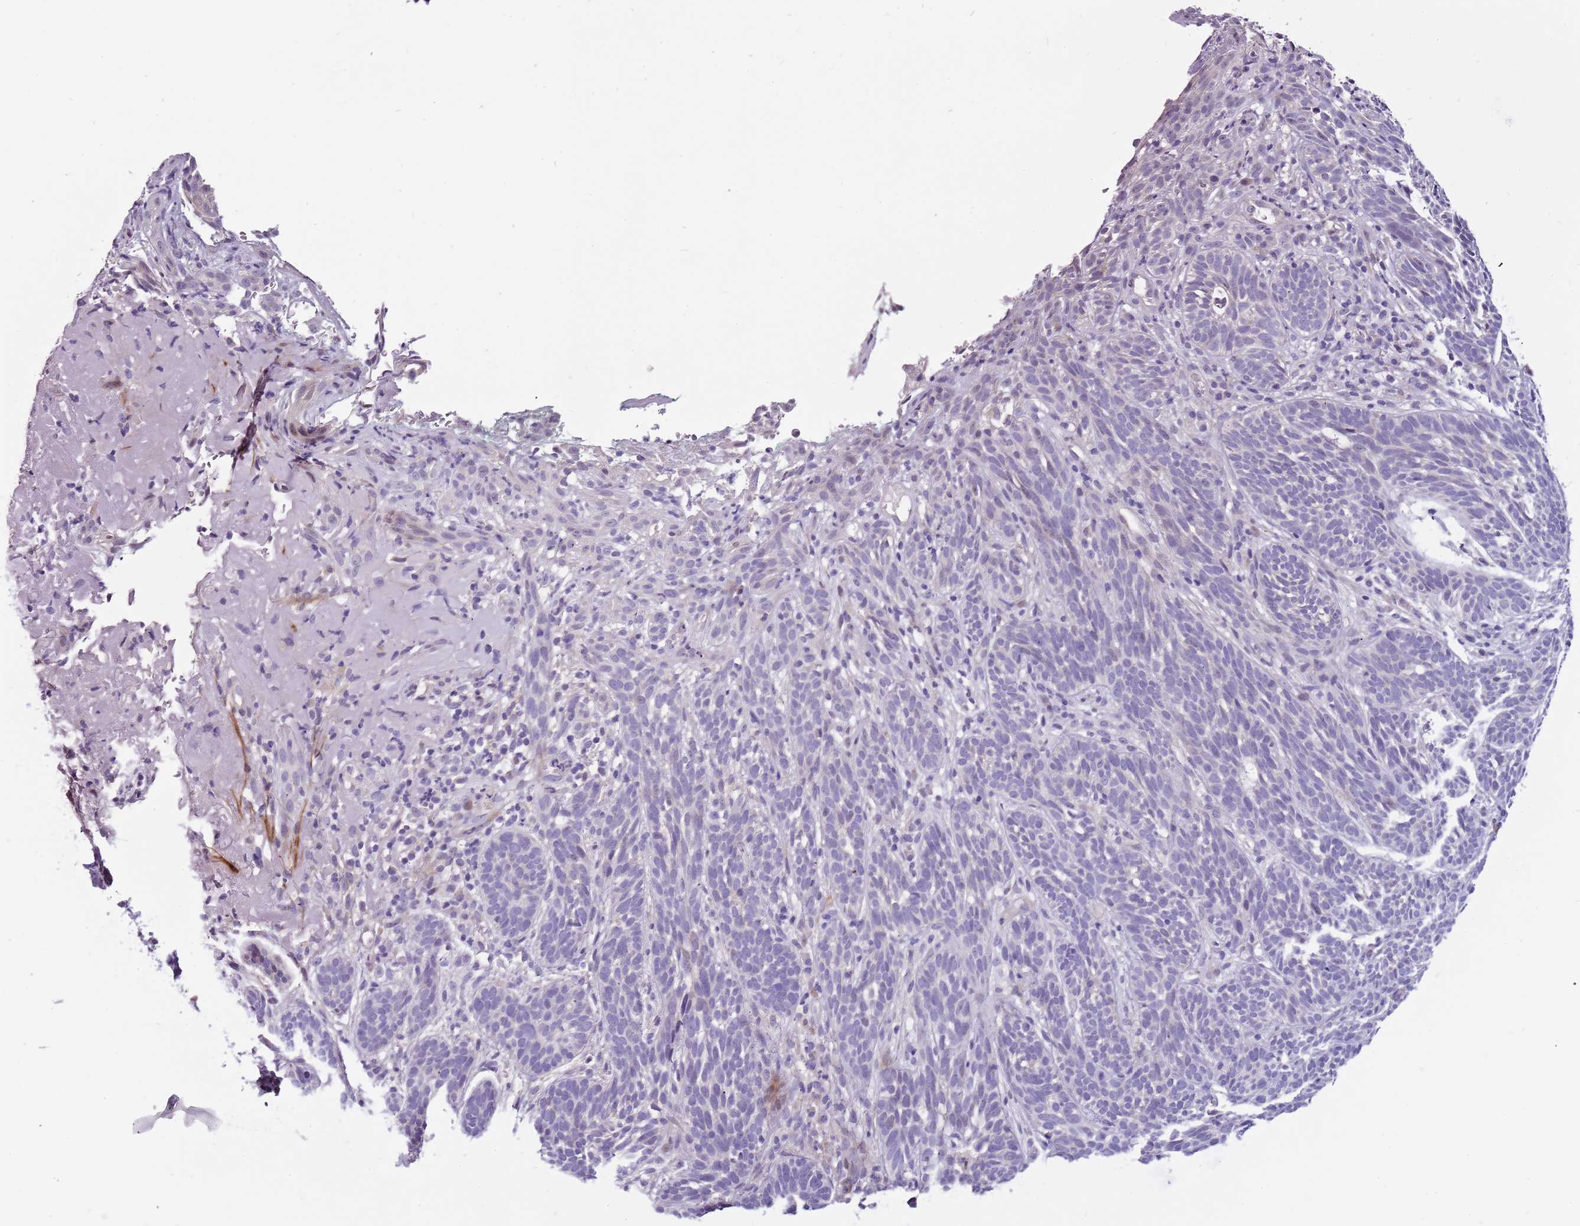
{"staining": {"intensity": "negative", "quantity": "none", "location": "none"}, "tissue": "skin cancer", "cell_type": "Tumor cells", "image_type": "cancer", "snomed": [{"axis": "morphology", "description": "Basal cell carcinoma"}, {"axis": "topography", "description": "Skin"}], "caption": "Immunohistochemistry (IHC) image of neoplastic tissue: skin cancer stained with DAB displays no significant protein staining in tumor cells.", "gene": "NKX2-3", "patient": {"sex": "male", "age": 71}}